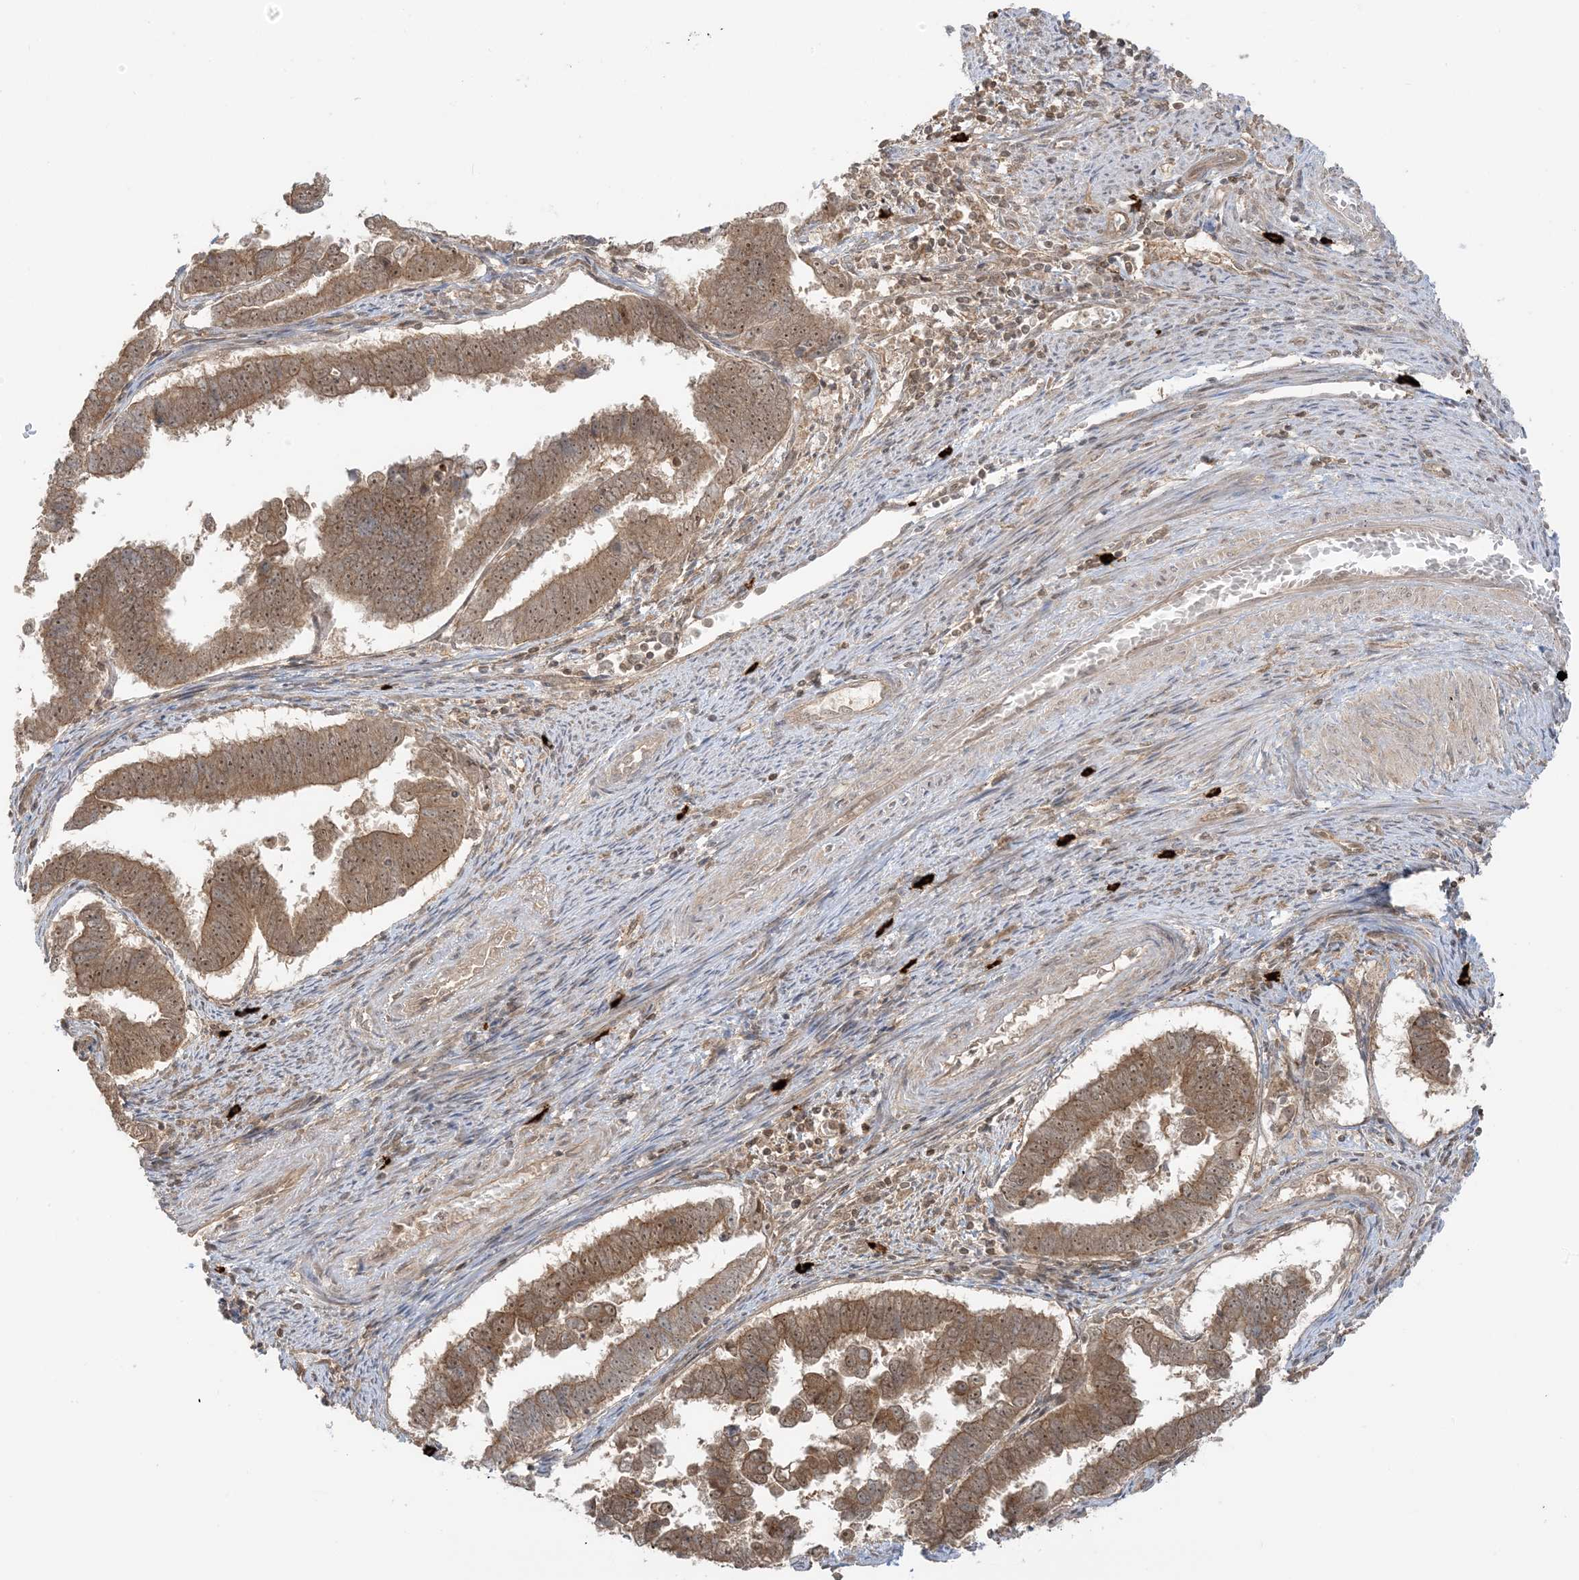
{"staining": {"intensity": "moderate", "quantity": ">75%", "location": "cytoplasmic/membranous,nuclear"}, "tissue": "endometrial cancer", "cell_type": "Tumor cells", "image_type": "cancer", "snomed": [{"axis": "morphology", "description": "Adenocarcinoma, NOS"}, {"axis": "topography", "description": "Endometrium"}], "caption": "Endometrial adenocarcinoma stained with DAB (3,3'-diaminobenzidine) immunohistochemistry (IHC) exhibits medium levels of moderate cytoplasmic/membranous and nuclear expression in approximately >75% of tumor cells. Immunohistochemistry stains the protein of interest in brown and the nuclei are stained blue.", "gene": "PPP1R7", "patient": {"sex": "female", "age": 75}}